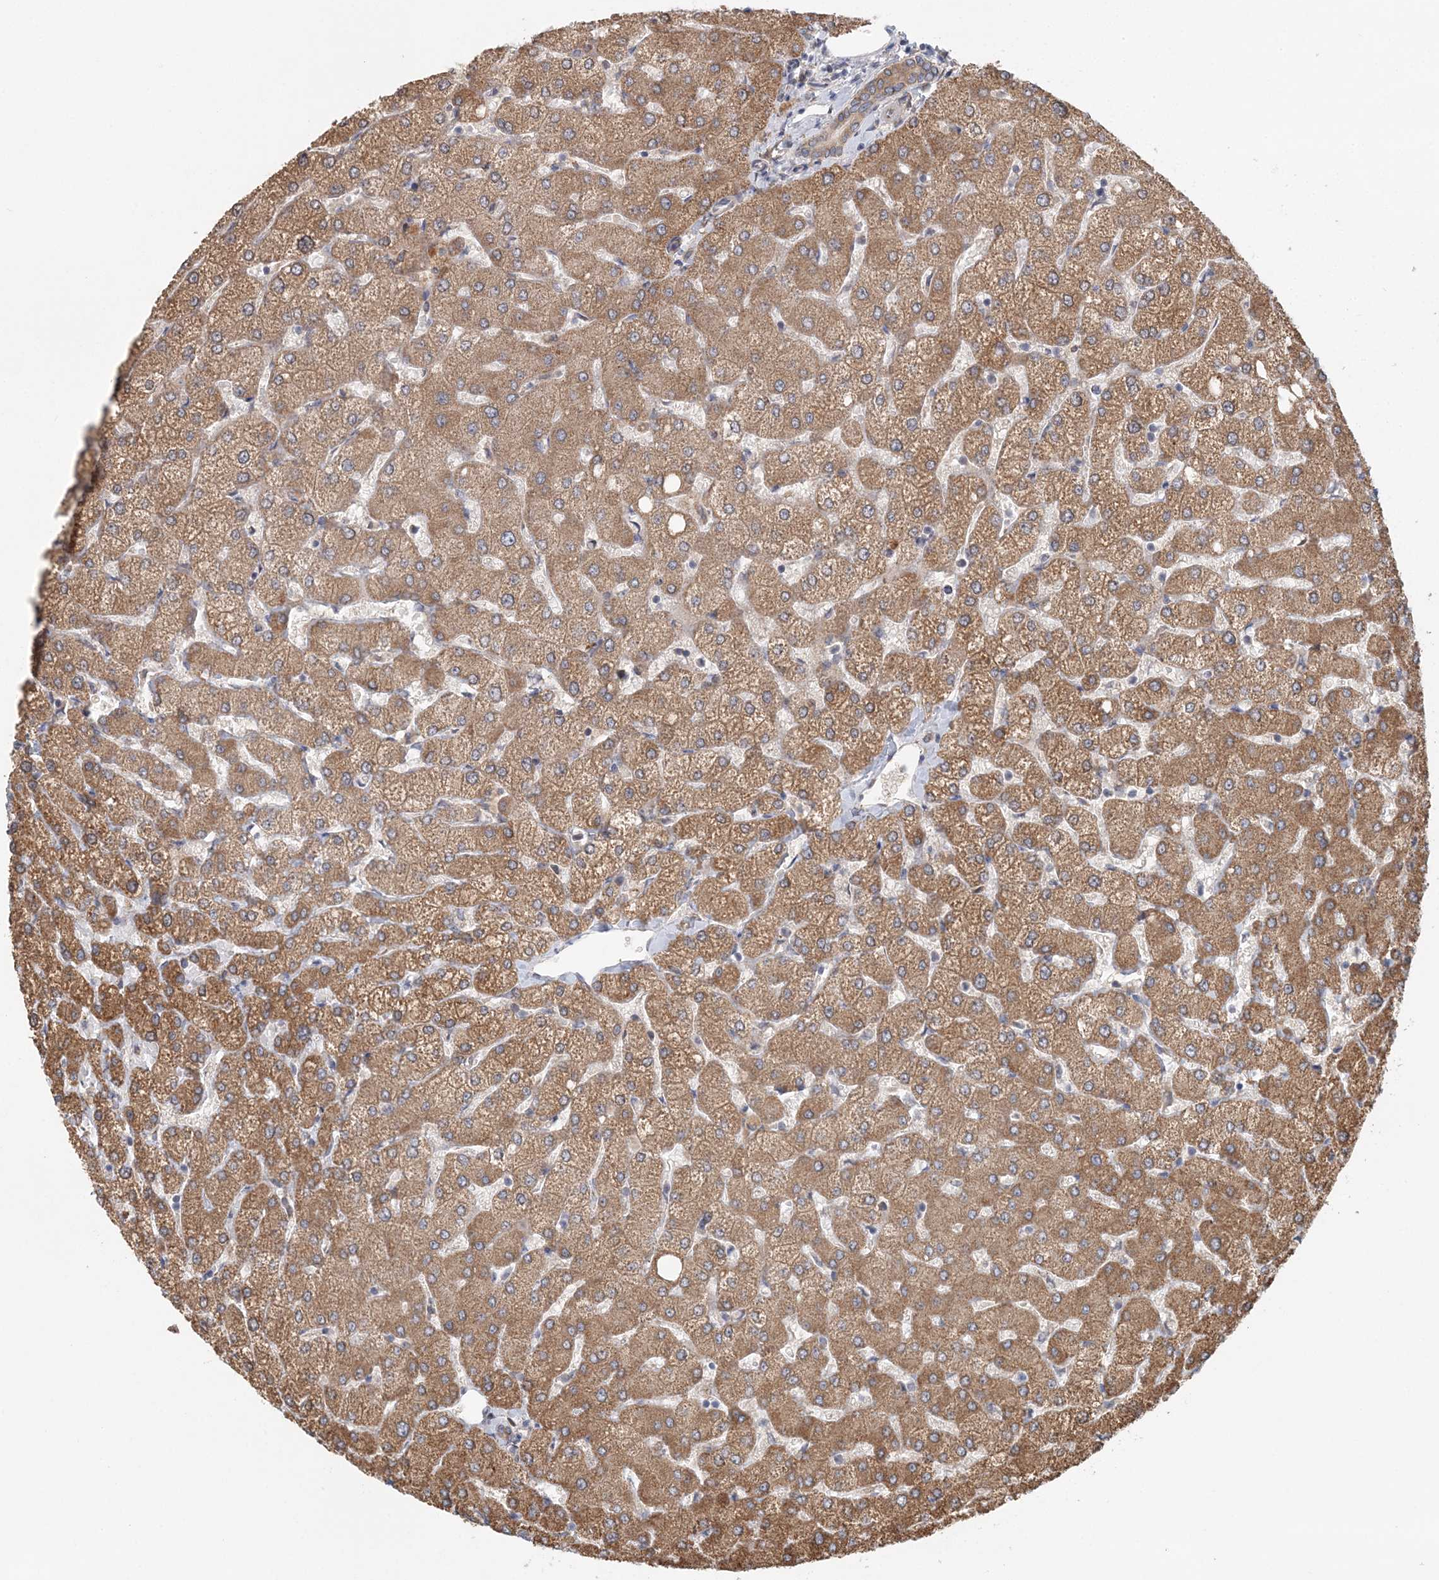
{"staining": {"intensity": "moderate", "quantity": "25%-75%", "location": "cytoplasmic/membranous"}, "tissue": "liver", "cell_type": "Cholangiocytes", "image_type": "normal", "snomed": [{"axis": "morphology", "description": "Normal tissue, NOS"}, {"axis": "topography", "description": "Liver"}], "caption": "Immunohistochemical staining of benign human liver demonstrates moderate cytoplasmic/membranous protein expression in about 25%-75% of cholangiocytes. Nuclei are stained in blue.", "gene": "PCYOX1L", "patient": {"sex": "female", "age": 54}}